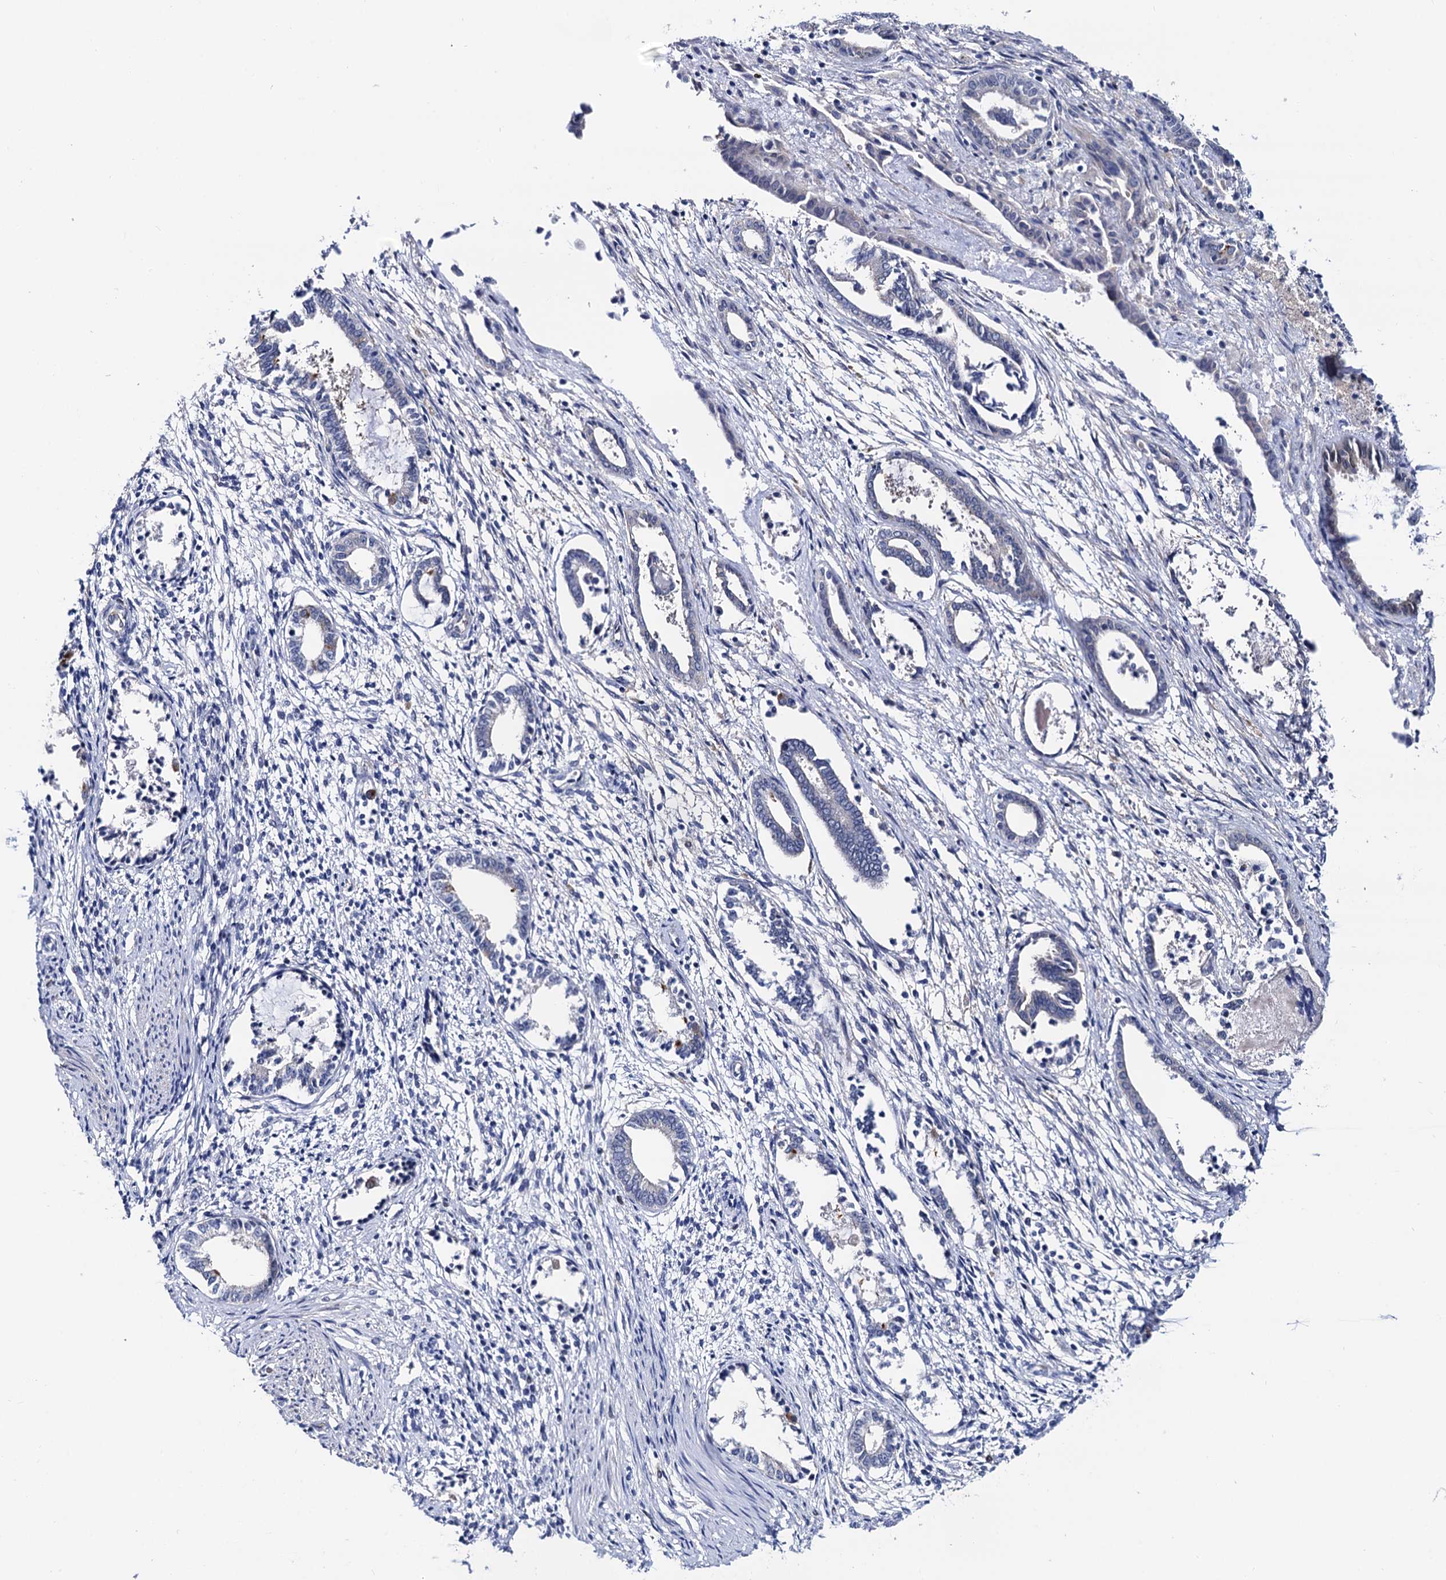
{"staining": {"intensity": "negative", "quantity": "none", "location": "none"}, "tissue": "endometrium", "cell_type": "Cells in endometrial stroma", "image_type": "normal", "snomed": [{"axis": "morphology", "description": "Normal tissue, NOS"}, {"axis": "topography", "description": "Endometrium"}], "caption": "This micrograph is of benign endometrium stained with IHC to label a protein in brown with the nuclei are counter-stained blue. There is no expression in cells in endometrial stroma. (Stains: DAB (3,3'-diaminobenzidine) immunohistochemistry with hematoxylin counter stain, Microscopy: brightfield microscopy at high magnification).", "gene": "ZDHHC18", "patient": {"sex": "female", "age": 56}}